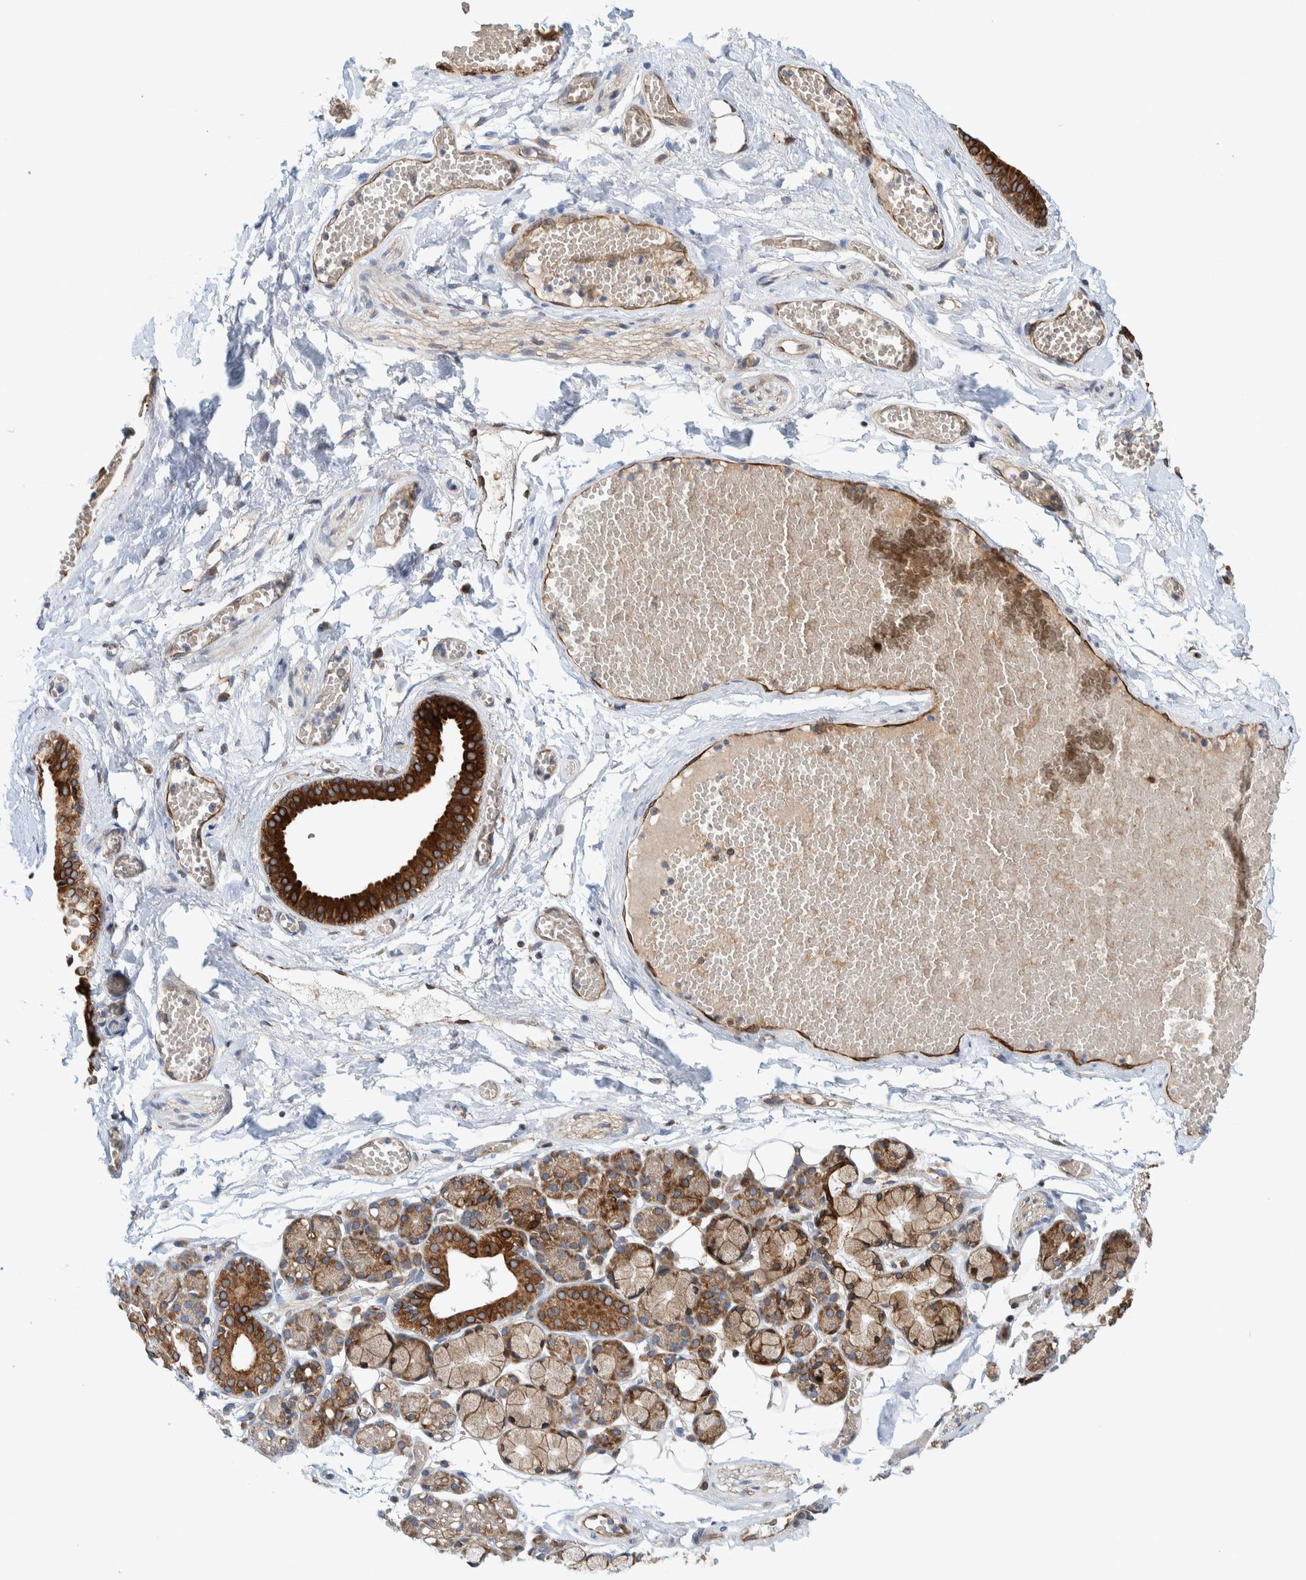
{"staining": {"intensity": "strong", "quantity": "25%-75%", "location": "cytoplasmic/membranous"}, "tissue": "salivary gland", "cell_type": "Glandular cells", "image_type": "normal", "snomed": [{"axis": "morphology", "description": "Normal tissue, NOS"}, {"axis": "topography", "description": "Salivary gland"}], "caption": "Protein staining demonstrates strong cytoplasmic/membranous positivity in approximately 25%-75% of glandular cells in unremarkable salivary gland. (DAB IHC, brown staining for protein, blue staining for nuclei).", "gene": "THEM6", "patient": {"sex": "male", "age": 63}}